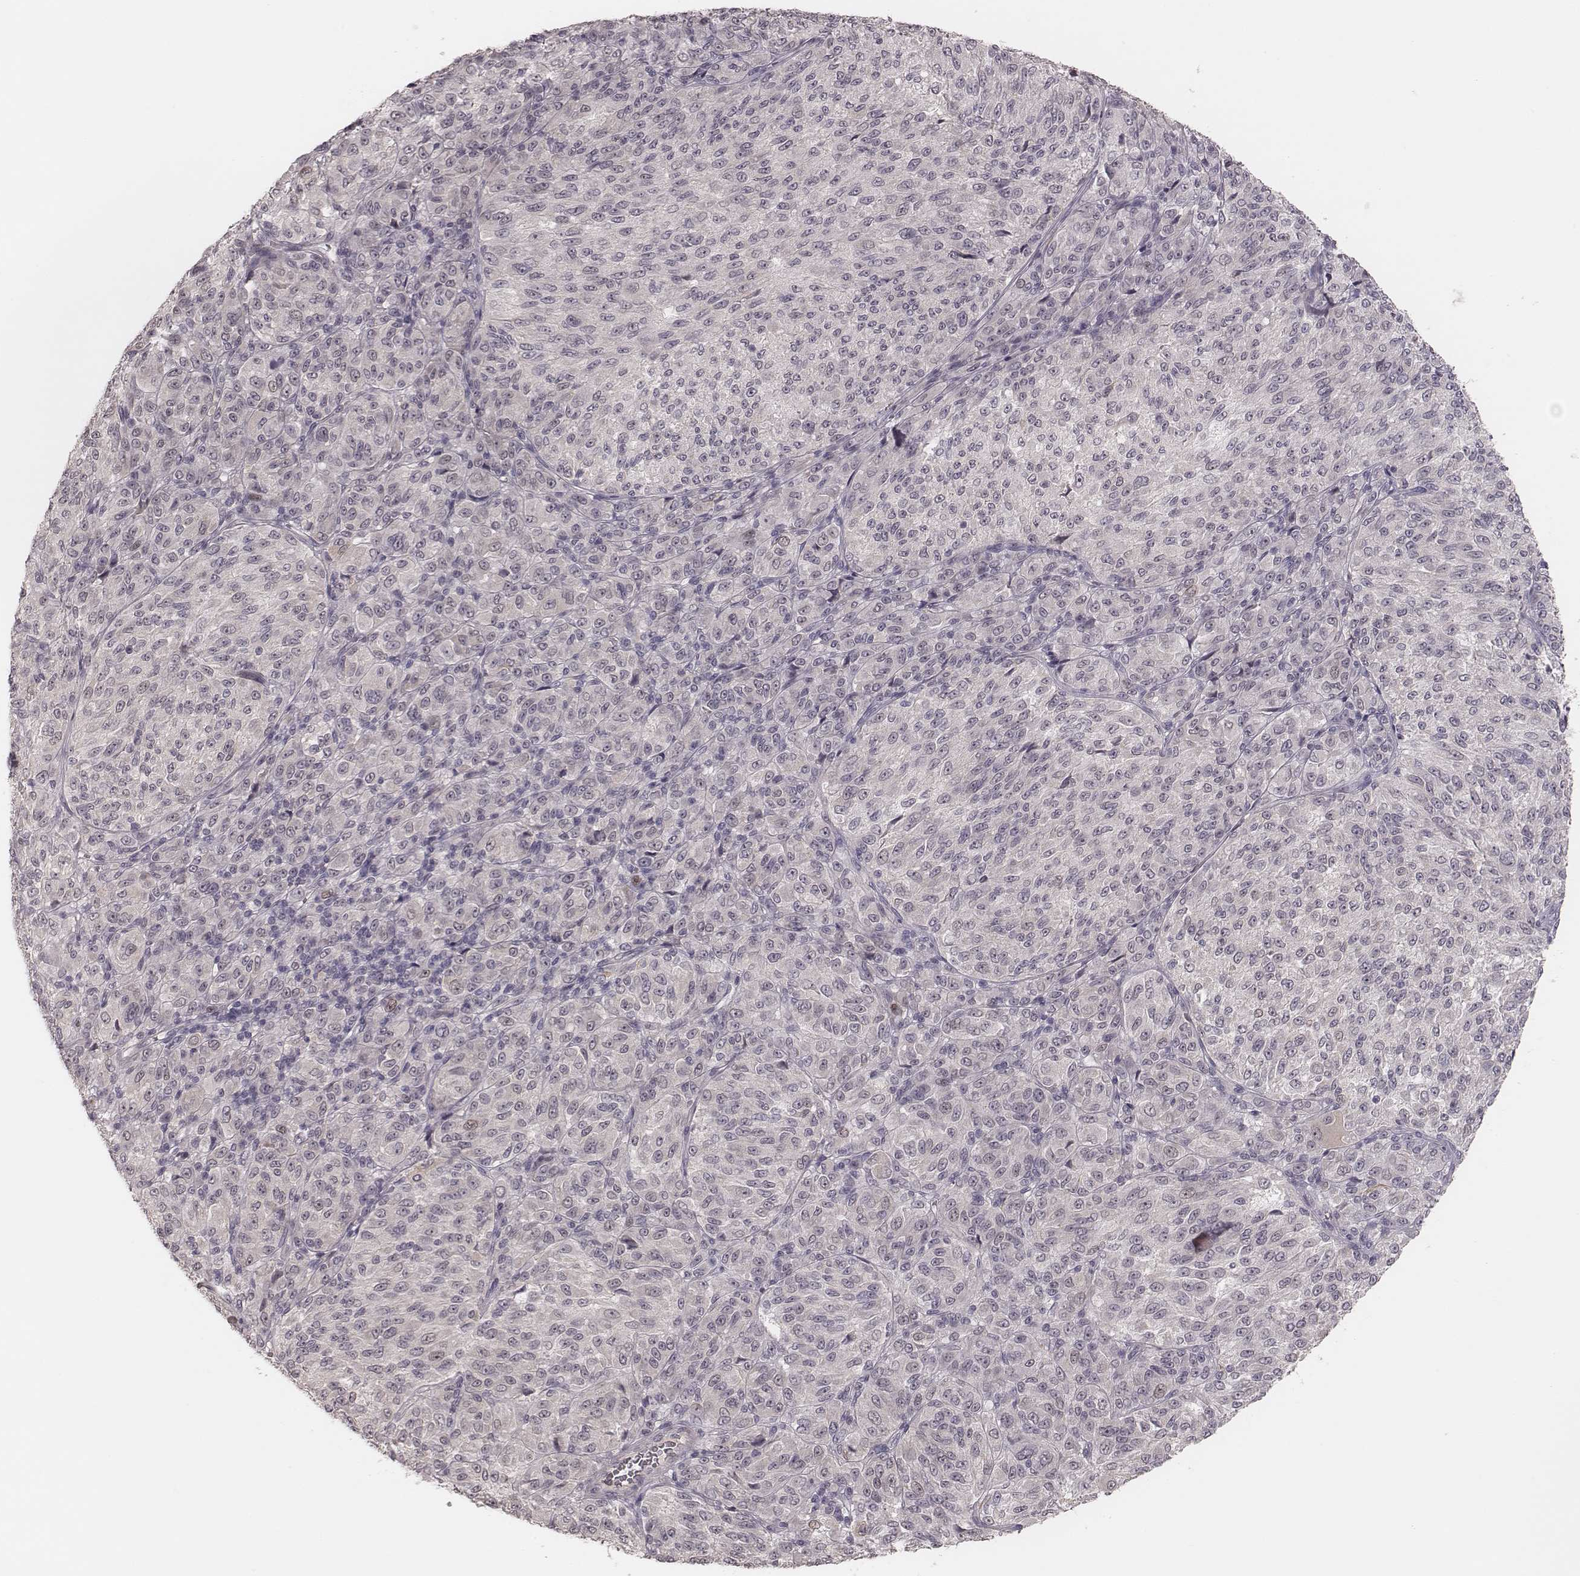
{"staining": {"intensity": "negative", "quantity": "none", "location": "none"}, "tissue": "melanoma", "cell_type": "Tumor cells", "image_type": "cancer", "snomed": [{"axis": "morphology", "description": "Malignant melanoma, Metastatic site"}, {"axis": "topography", "description": "Brain"}], "caption": "This is an IHC micrograph of melanoma. There is no expression in tumor cells.", "gene": "FAM13B", "patient": {"sex": "female", "age": 56}}